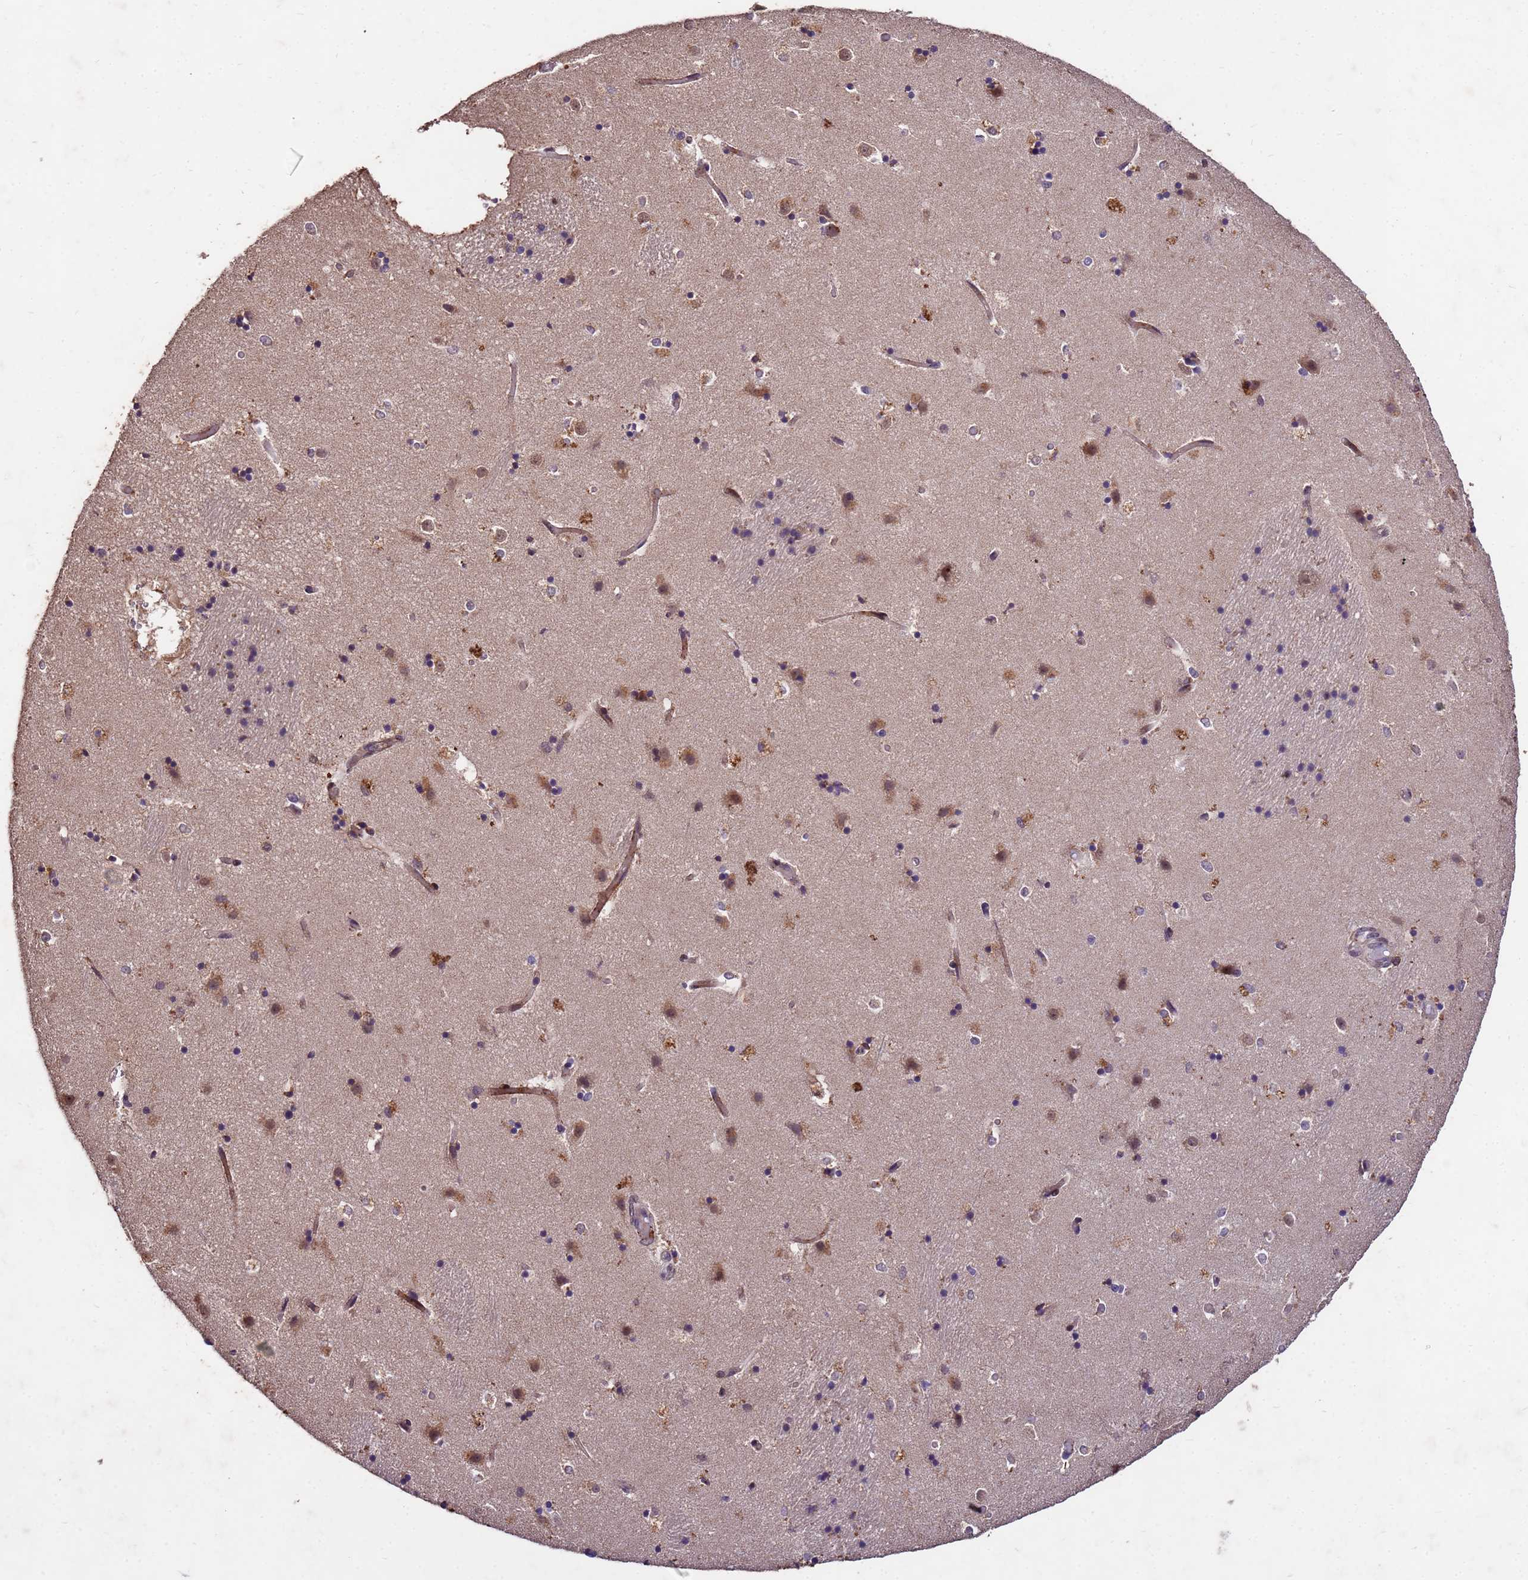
{"staining": {"intensity": "weak", "quantity": "25%-75%", "location": "cytoplasmic/membranous"}, "tissue": "caudate", "cell_type": "Glial cells", "image_type": "normal", "snomed": [{"axis": "morphology", "description": "Normal tissue, NOS"}, {"axis": "topography", "description": "Lateral ventricle wall"}], "caption": "A photomicrograph of human caudate stained for a protein shows weak cytoplasmic/membranous brown staining in glial cells.", "gene": "TOR4A", "patient": {"sex": "female", "age": 52}}